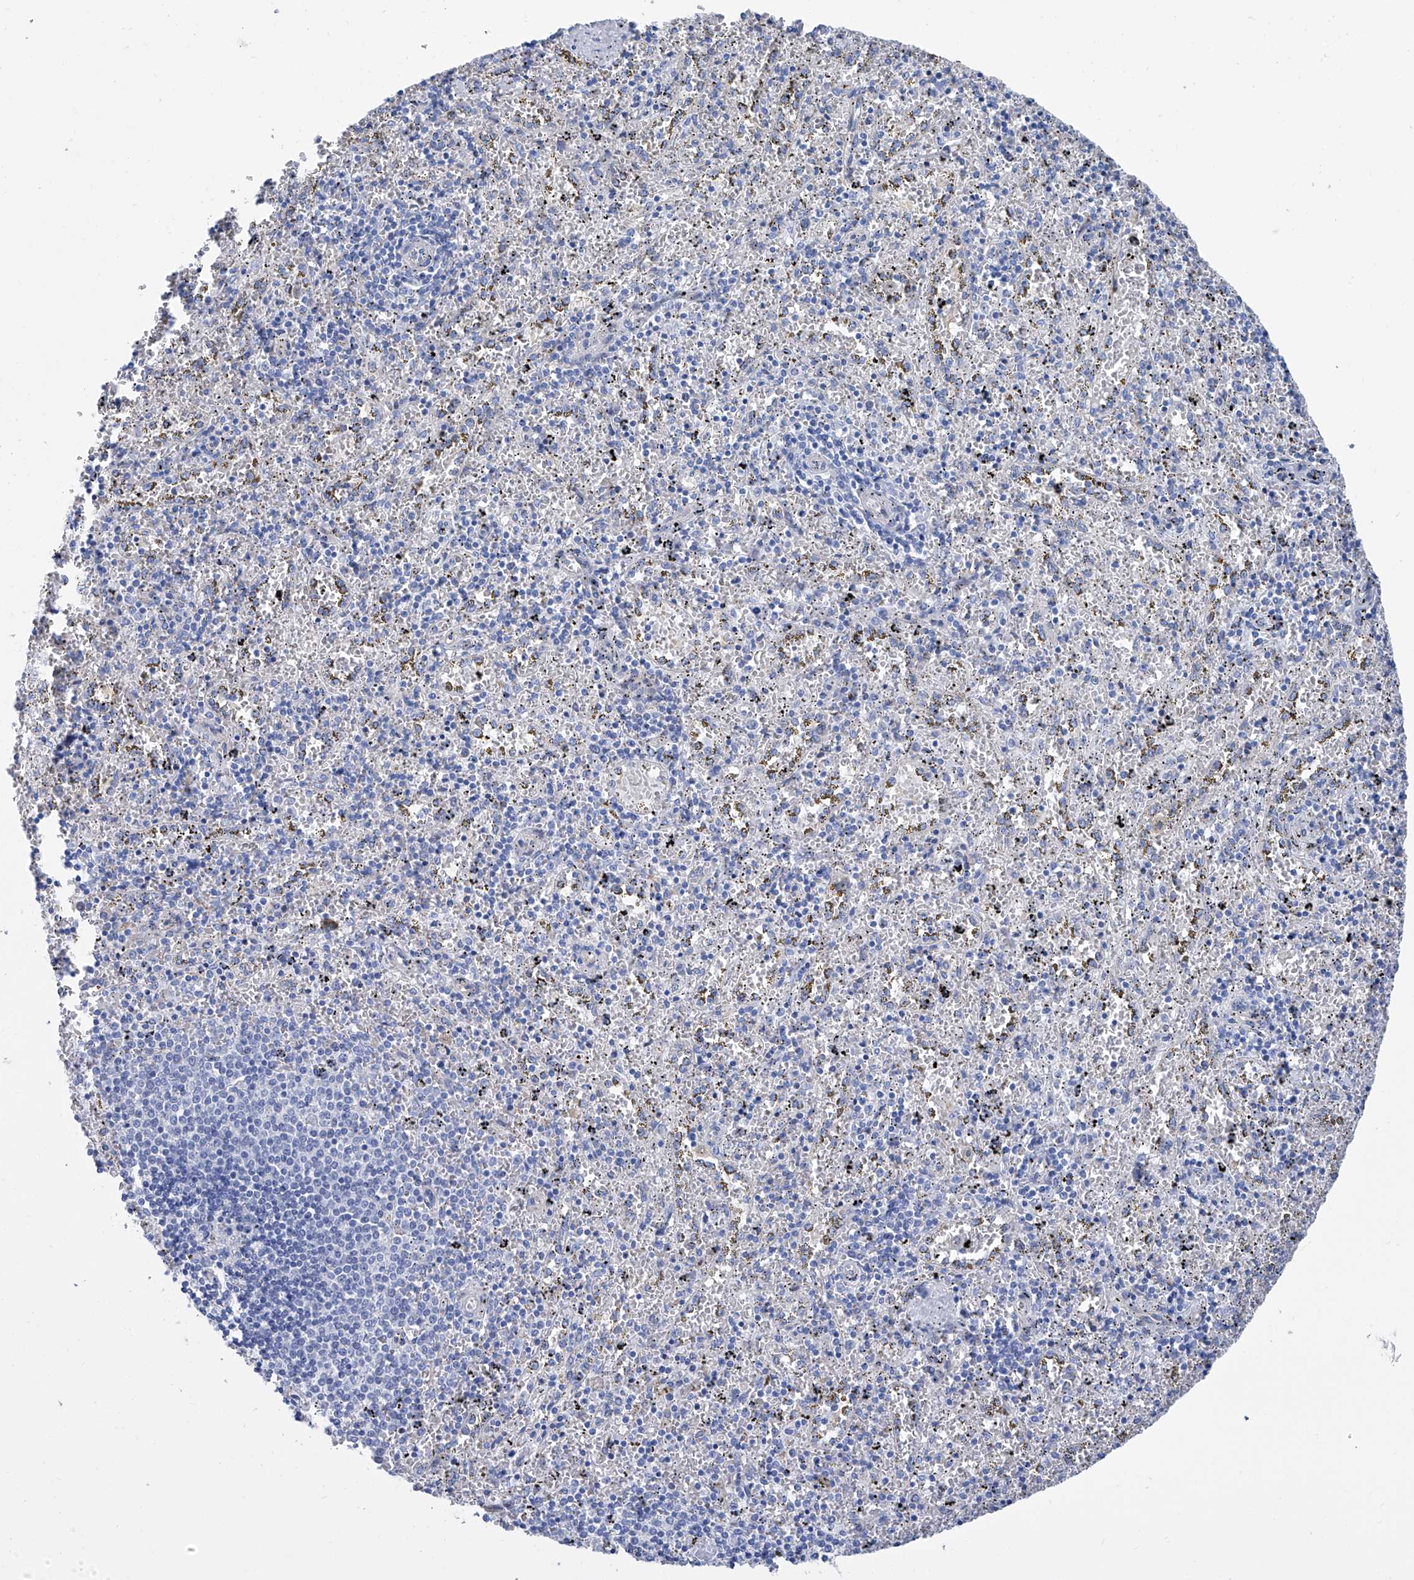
{"staining": {"intensity": "negative", "quantity": "none", "location": "none"}, "tissue": "spleen", "cell_type": "Cells in red pulp", "image_type": "normal", "snomed": [{"axis": "morphology", "description": "Normal tissue, NOS"}, {"axis": "topography", "description": "Spleen"}], "caption": "This is an IHC histopathology image of unremarkable spleen. There is no staining in cells in red pulp.", "gene": "SMS", "patient": {"sex": "male", "age": 11}}